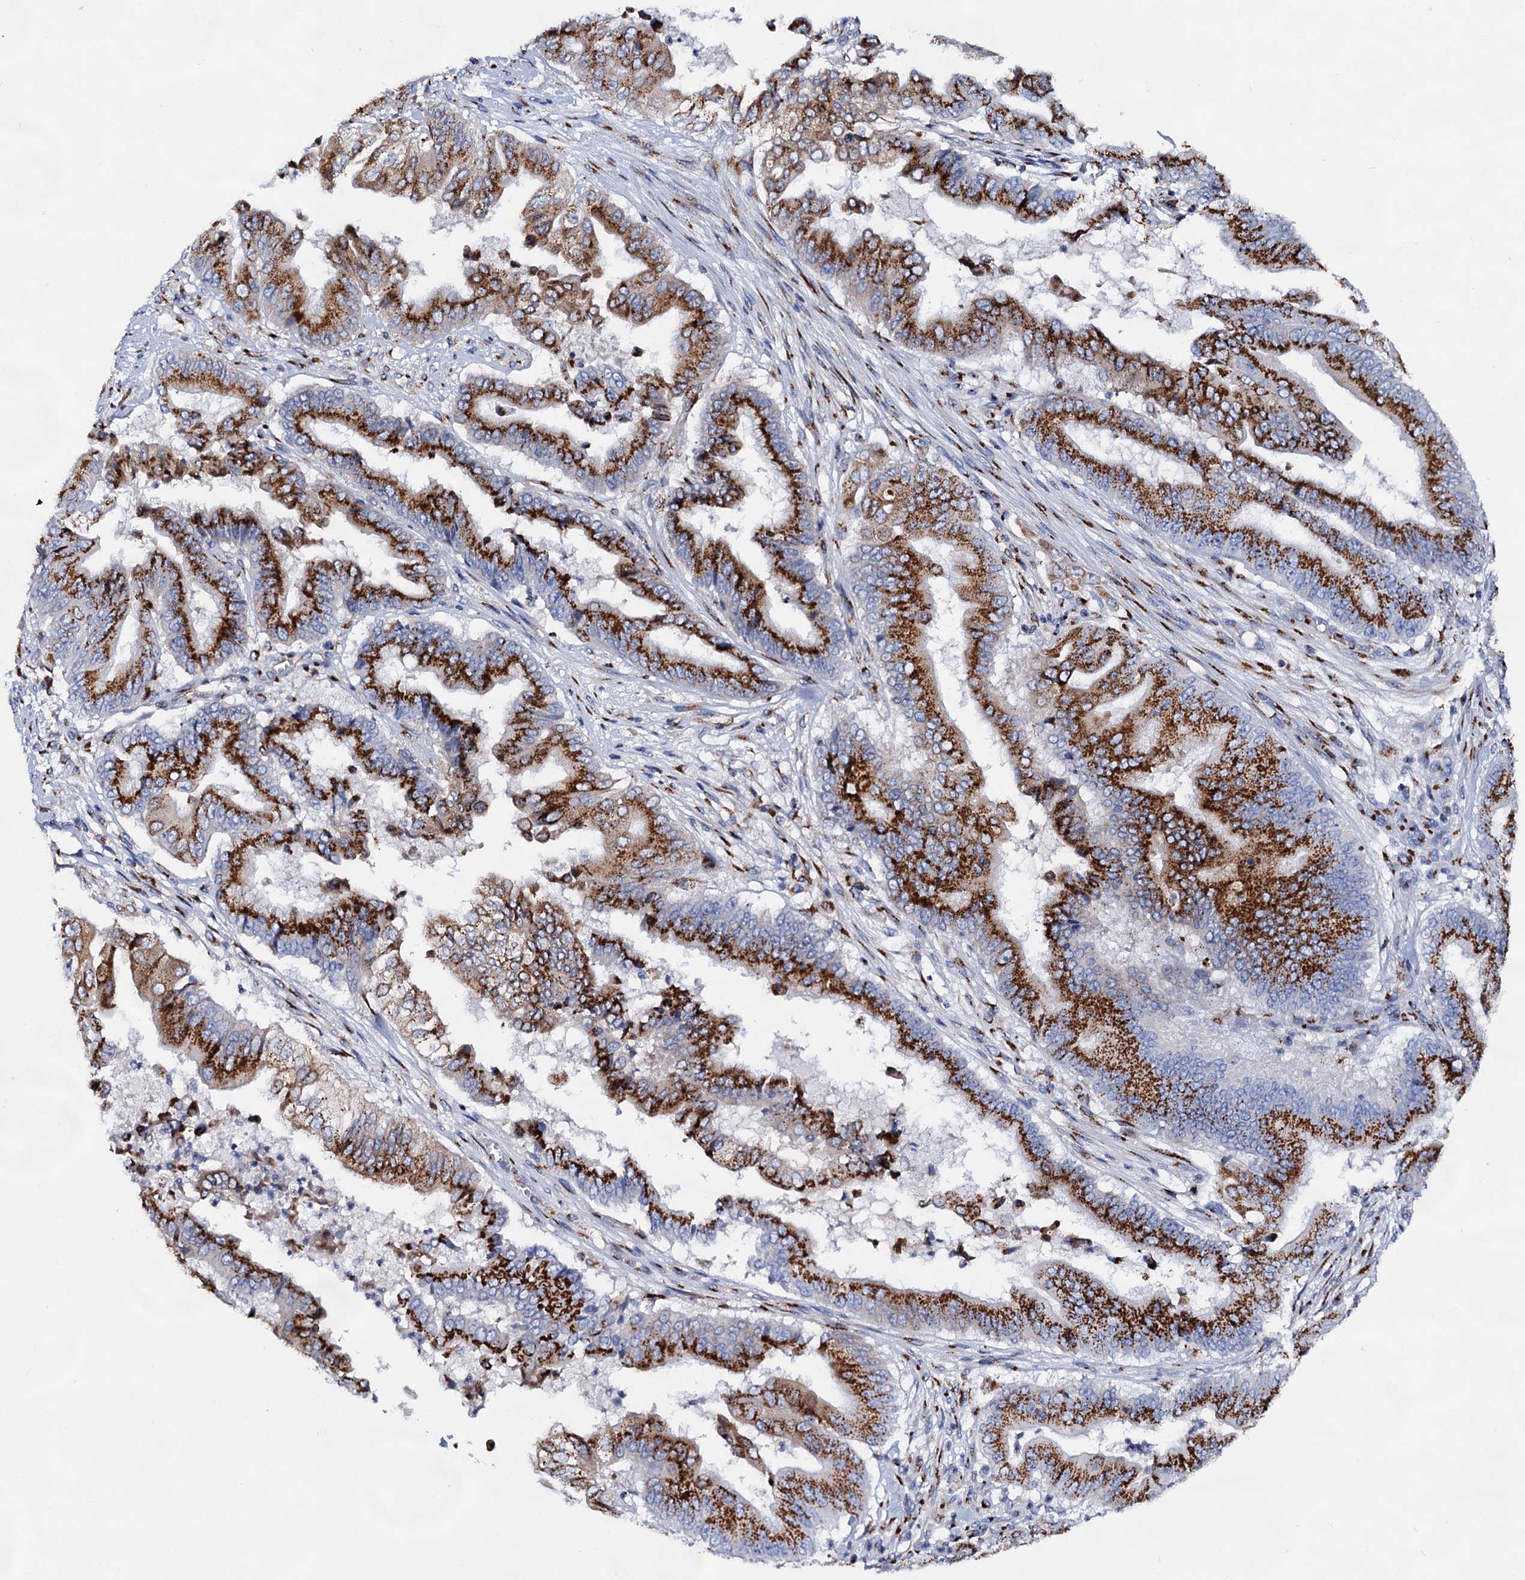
{"staining": {"intensity": "strong", "quantity": ">75%", "location": "cytoplasmic/membranous"}, "tissue": "pancreatic cancer", "cell_type": "Tumor cells", "image_type": "cancer", "snomed": [{"axis": "morphology", "description": "Adenocarcinoma, NOS"}, {"axis": "topography", "description": "Pancreas"}], "caption": "This is an image of immunohistochemistry (IHC) staining of pancreatic cancer (adenocarcinoma), which shows strong staining in the cytoplasmic/membranous of tumor cells.", "gene": "TM9SF3", "patient": {"sex": "female", "age": 77}}